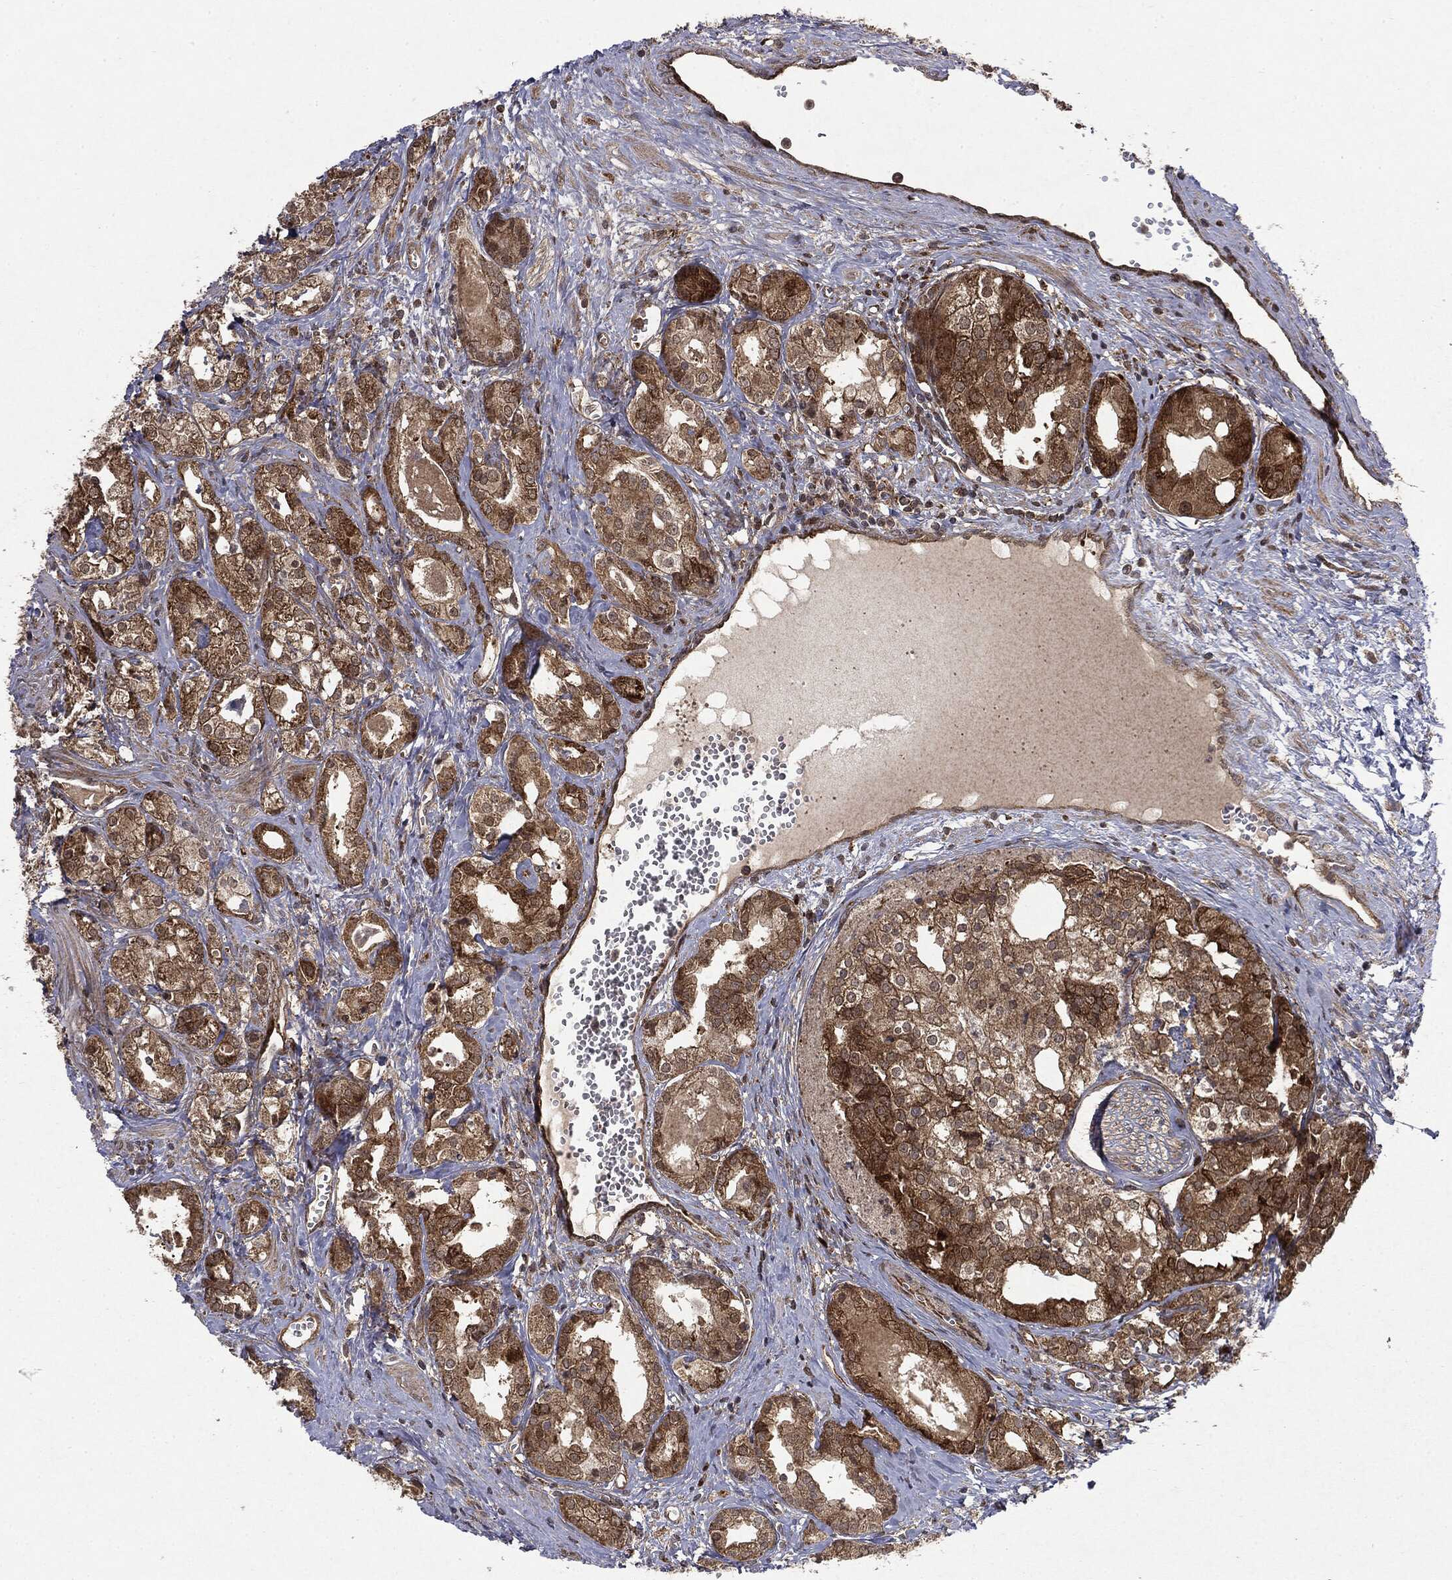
{"staining": {"intensity": "moderate", "quantity": ">75%", "location": "cytoplasmic/membranous"}, "tissue": "prostate cancer", "cell_type": "Tumor cells", "image_type": "cancer", "snomed": [{"axis": "morphology", "description": "Adenocarcinoma, NOS"}, {"axis": "topography", "description": "Prostate and seminal vesicle, NOS"}, {"axis": "topography", "description": "Prostate"}], "caption": "Immunohistochemical staining of human prostate cancer shows moderate cytoplasmic/membranous protein expression in about >75% of tumor cells.", "gene": "OTUB1", "patient": {"sex": "male", "age": 62}}